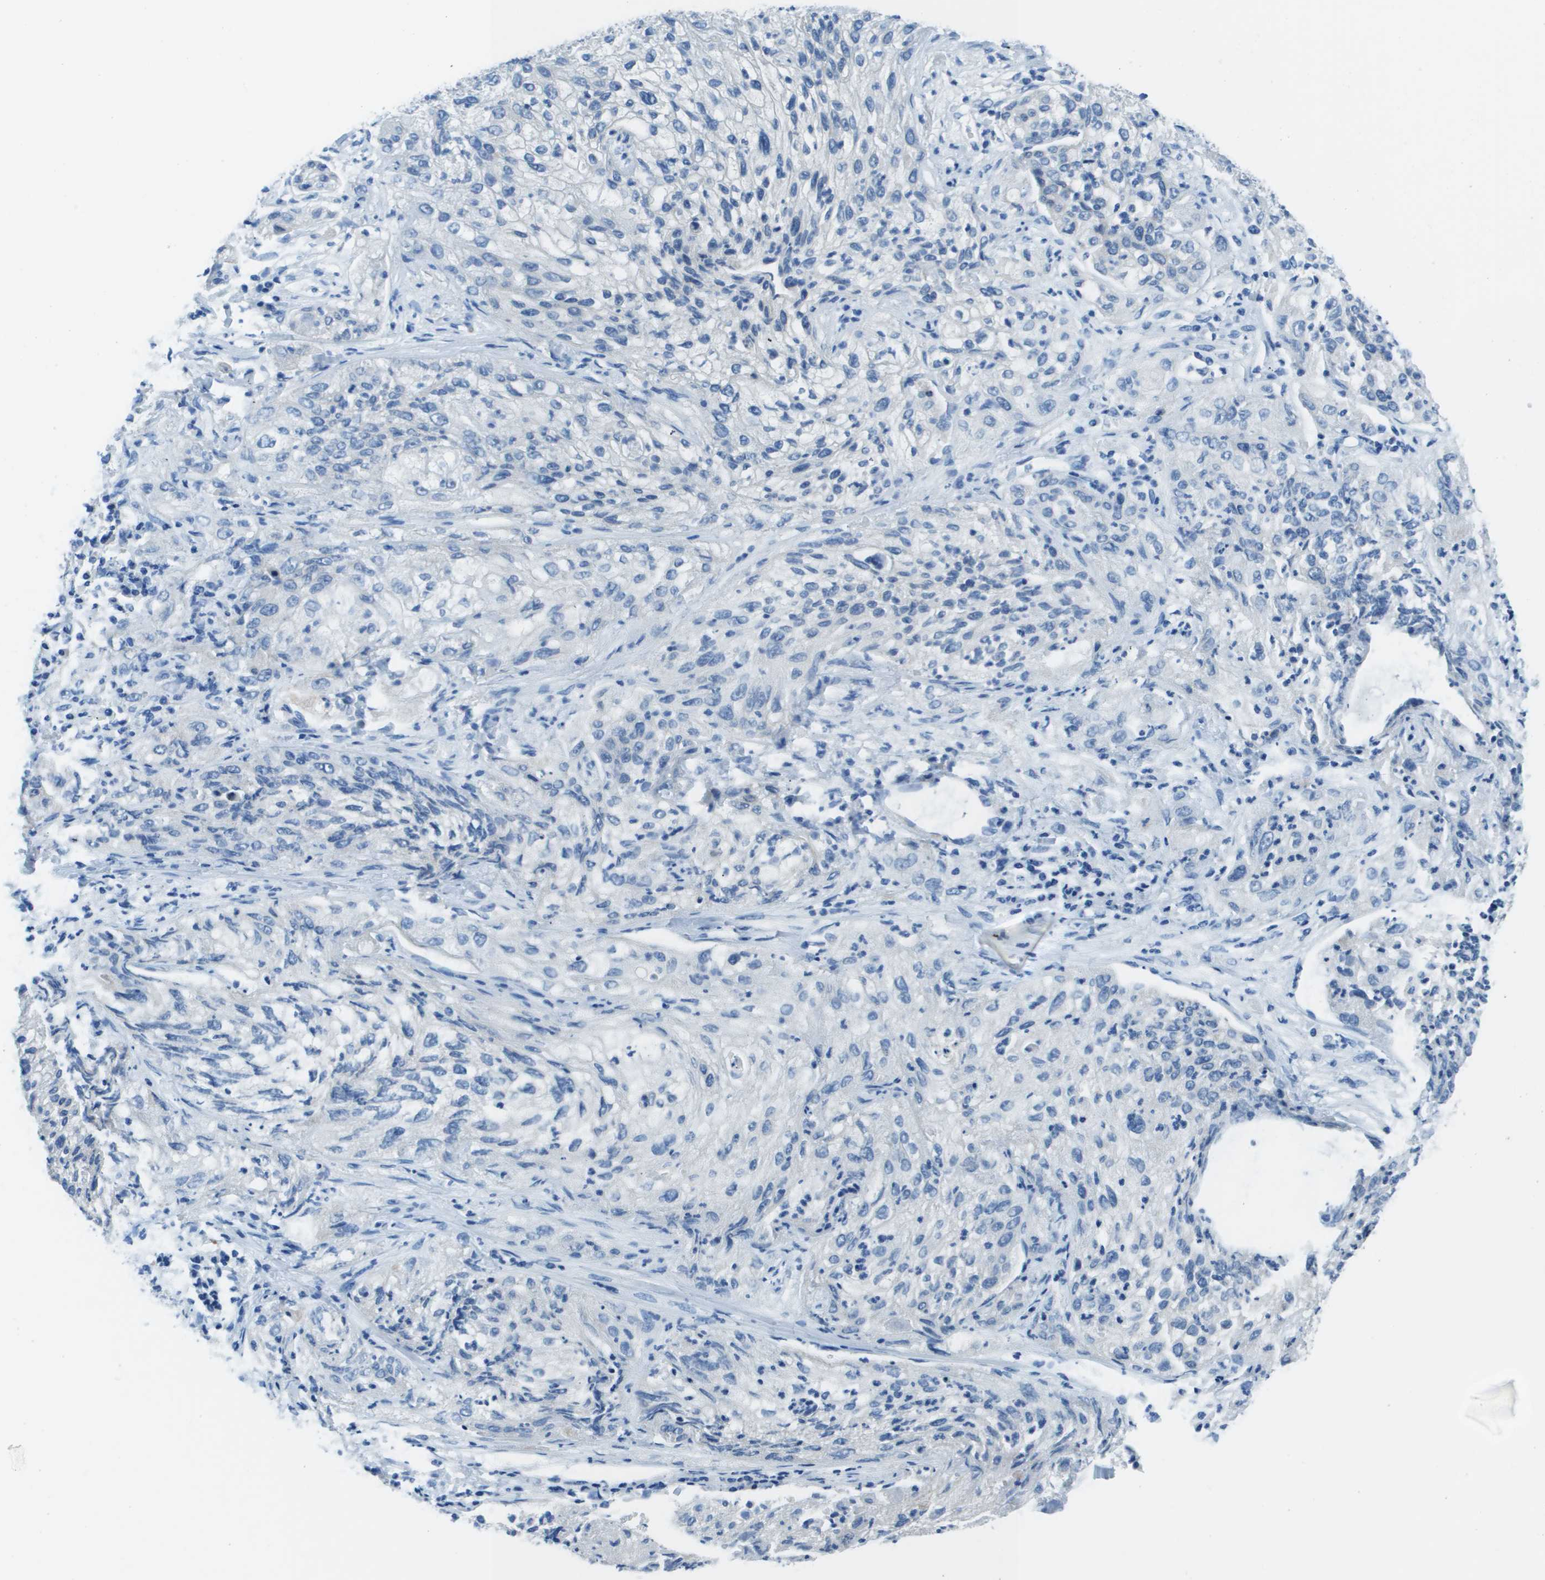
{"staining": {"intensity": "moderate", "quantity": "25%-75%", "location": "cytoplasmic/membranous"}, "tissue": "lung cancer", "cell_type": "Tumor cells", "image_type": "cancer", "snomed": [{"axis": "morphology", "description": "Inflammation, NOS"}, {"axis": "morphology", "description": "Squamous cell carcinoma, NOS"}, {"axis": "topography", "description": "Lymph node"}, {"axis": "topography", "description": "Soft tissue"}, {"axis": "topography", "description": "Lung"}], "caption": "Immunohistochemical staining of human lung squamous cell carcinoma shows medium levels of moderate cytoplasmic/membranous protein positivity in approximately 25%-75% of tumor cells.", "gene": "STIP1", "patient": {"sex": "male", "age": 66}}